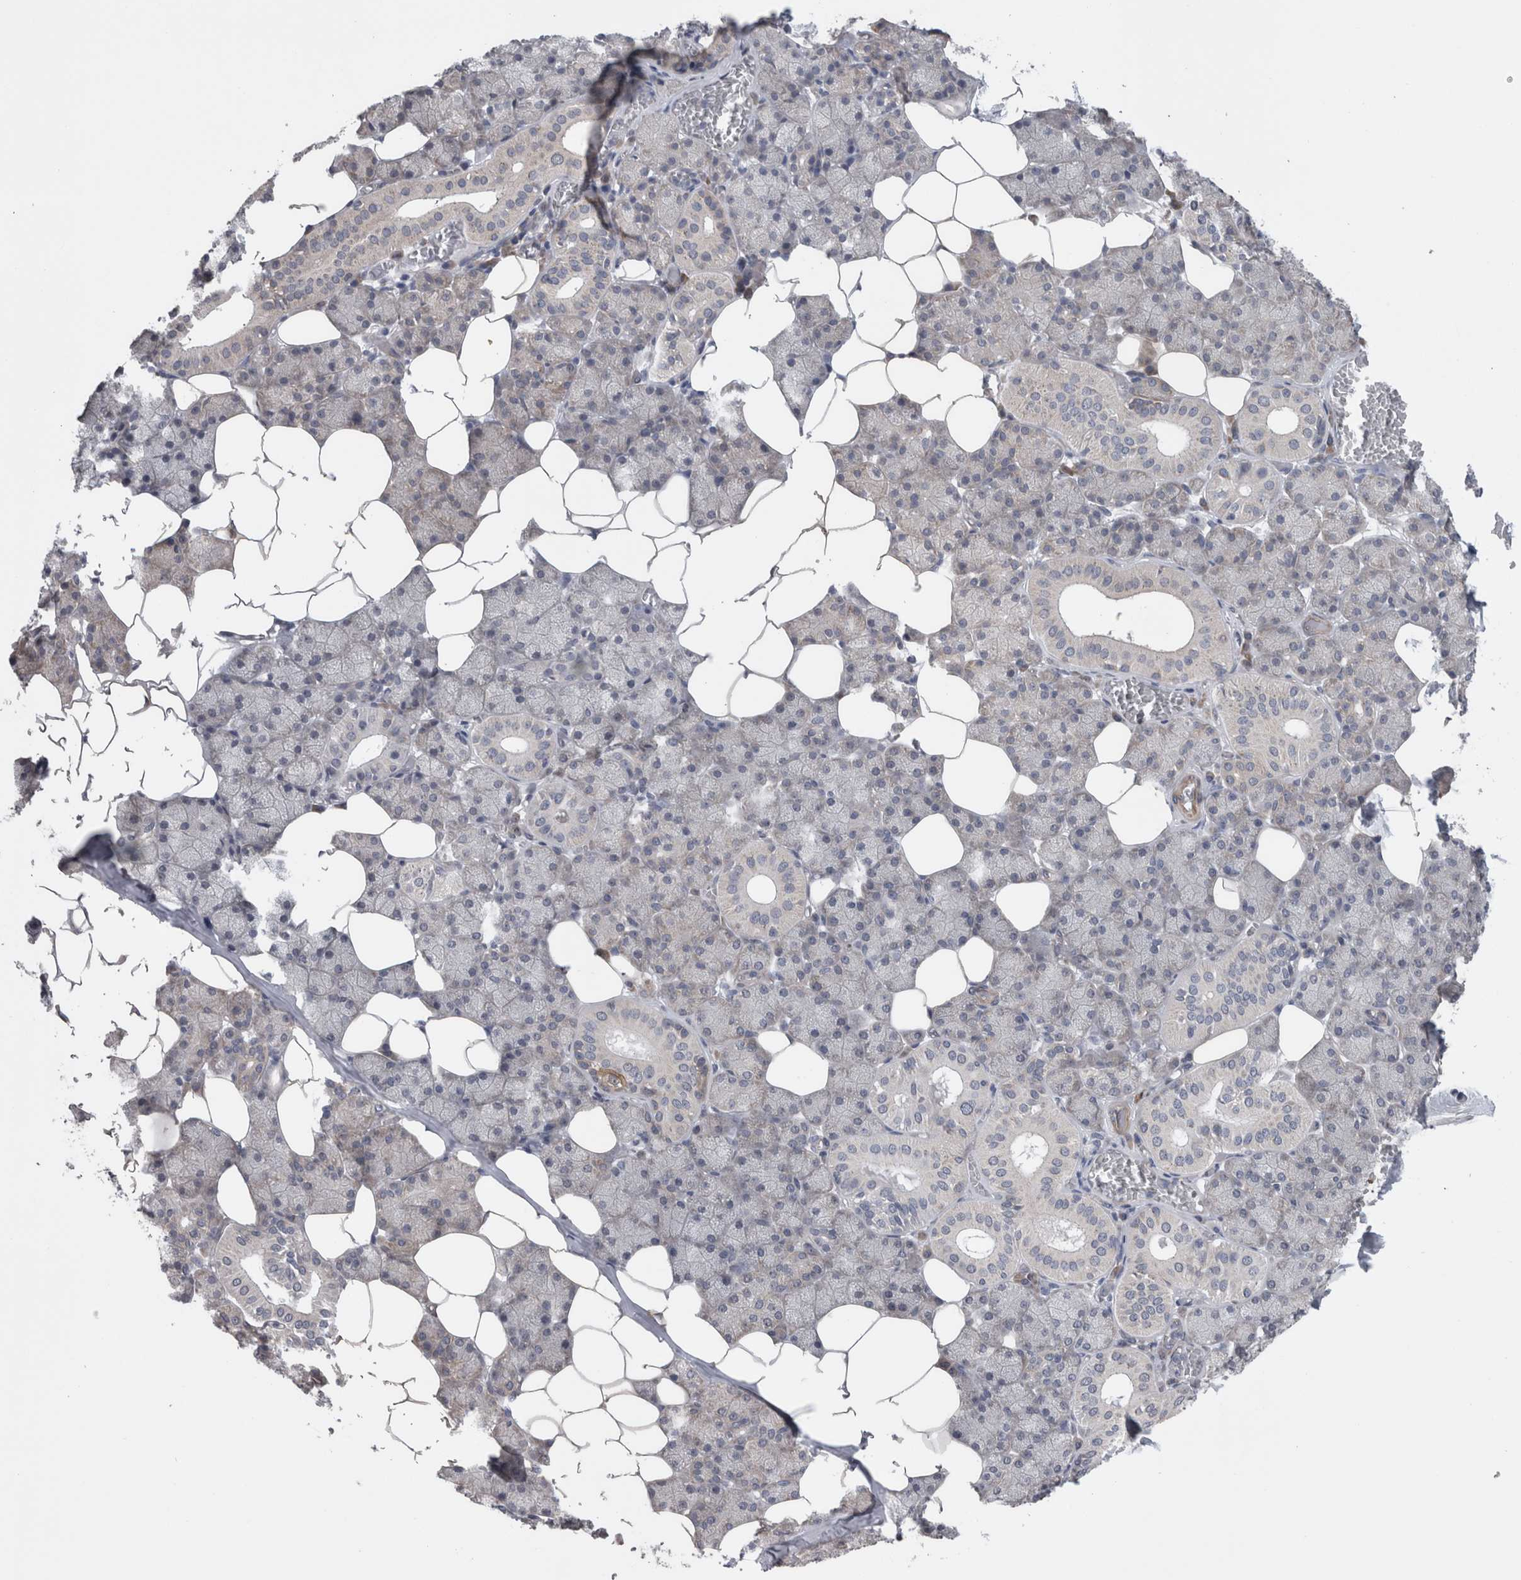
{"staining": {"intensity": "negative", "quantity": "none", "location": "none"}, "tissue": "salivary gland", "cell_type": "Glandular cells", "image_type": "normal", "snomed": [{"axis": "morphology", "description": "Normal tissue, NOS"}, {"axis": "topography", "description": "Salivary gland"}], "caption": "DAB (3,3'-diaminobenzidine) immunohistochemical staining of unremarkable salivary gland exhibits no significant staining in glandular cells.", "gene": "DDX6", "patient": {"sex": "female", "age": 33}}